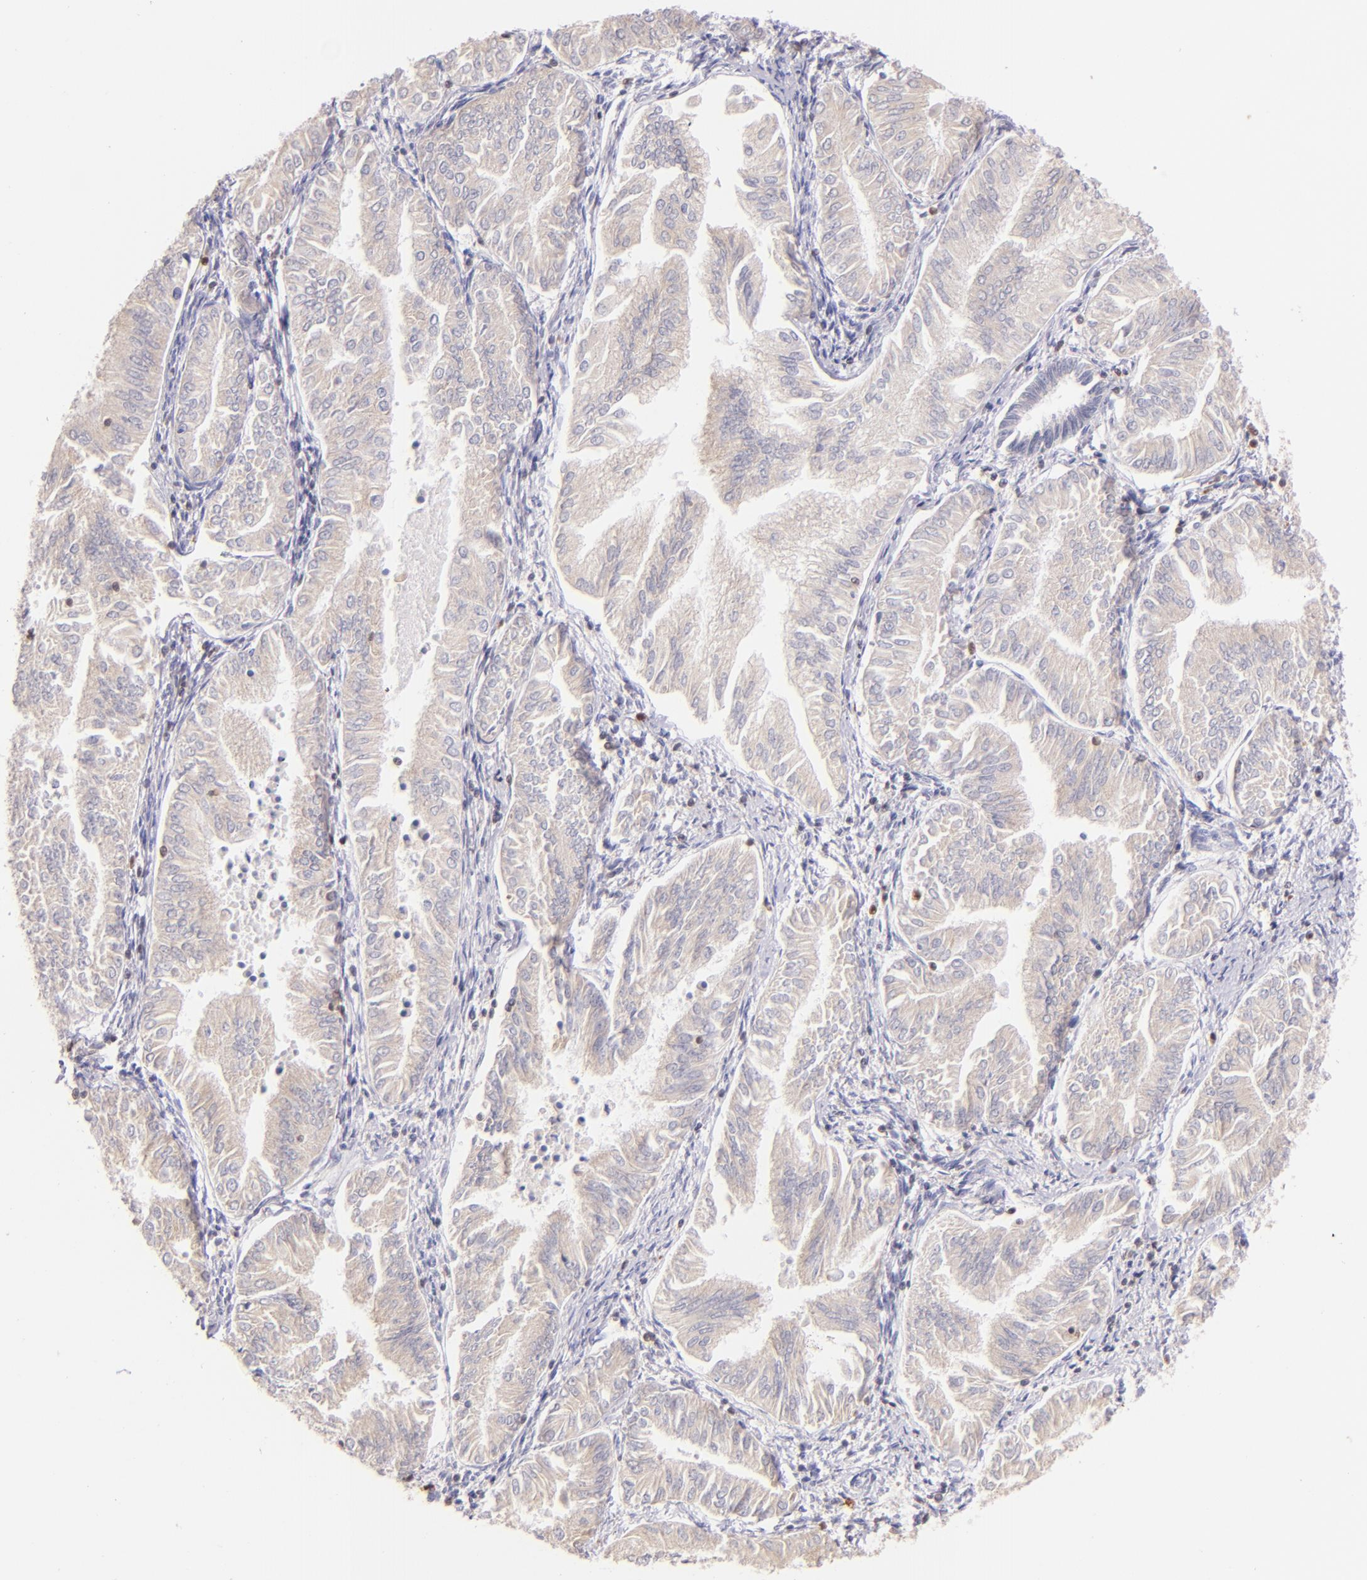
{"staining": {"intensity": "weak", "quantity": ">75%", "location": "cytoplasmic/membranous"}, "tissue": "endometrial cancer", "cell_type": "Tumor cells", "image_type": "cancer", "snomed": [{"axis": "morphology", "description": "Adenocarcinoma, NOS"}, {"axis": "topography", "description": "Endometrium"}], "caption": "About >75% of tumor cells in endometrial cancer display weak cytoplasmic/membranous protein expression as visualized by brown immunohistochemical staining.", "gene": "ZAP70", "patient": {"sex": "female", "age": 53}}